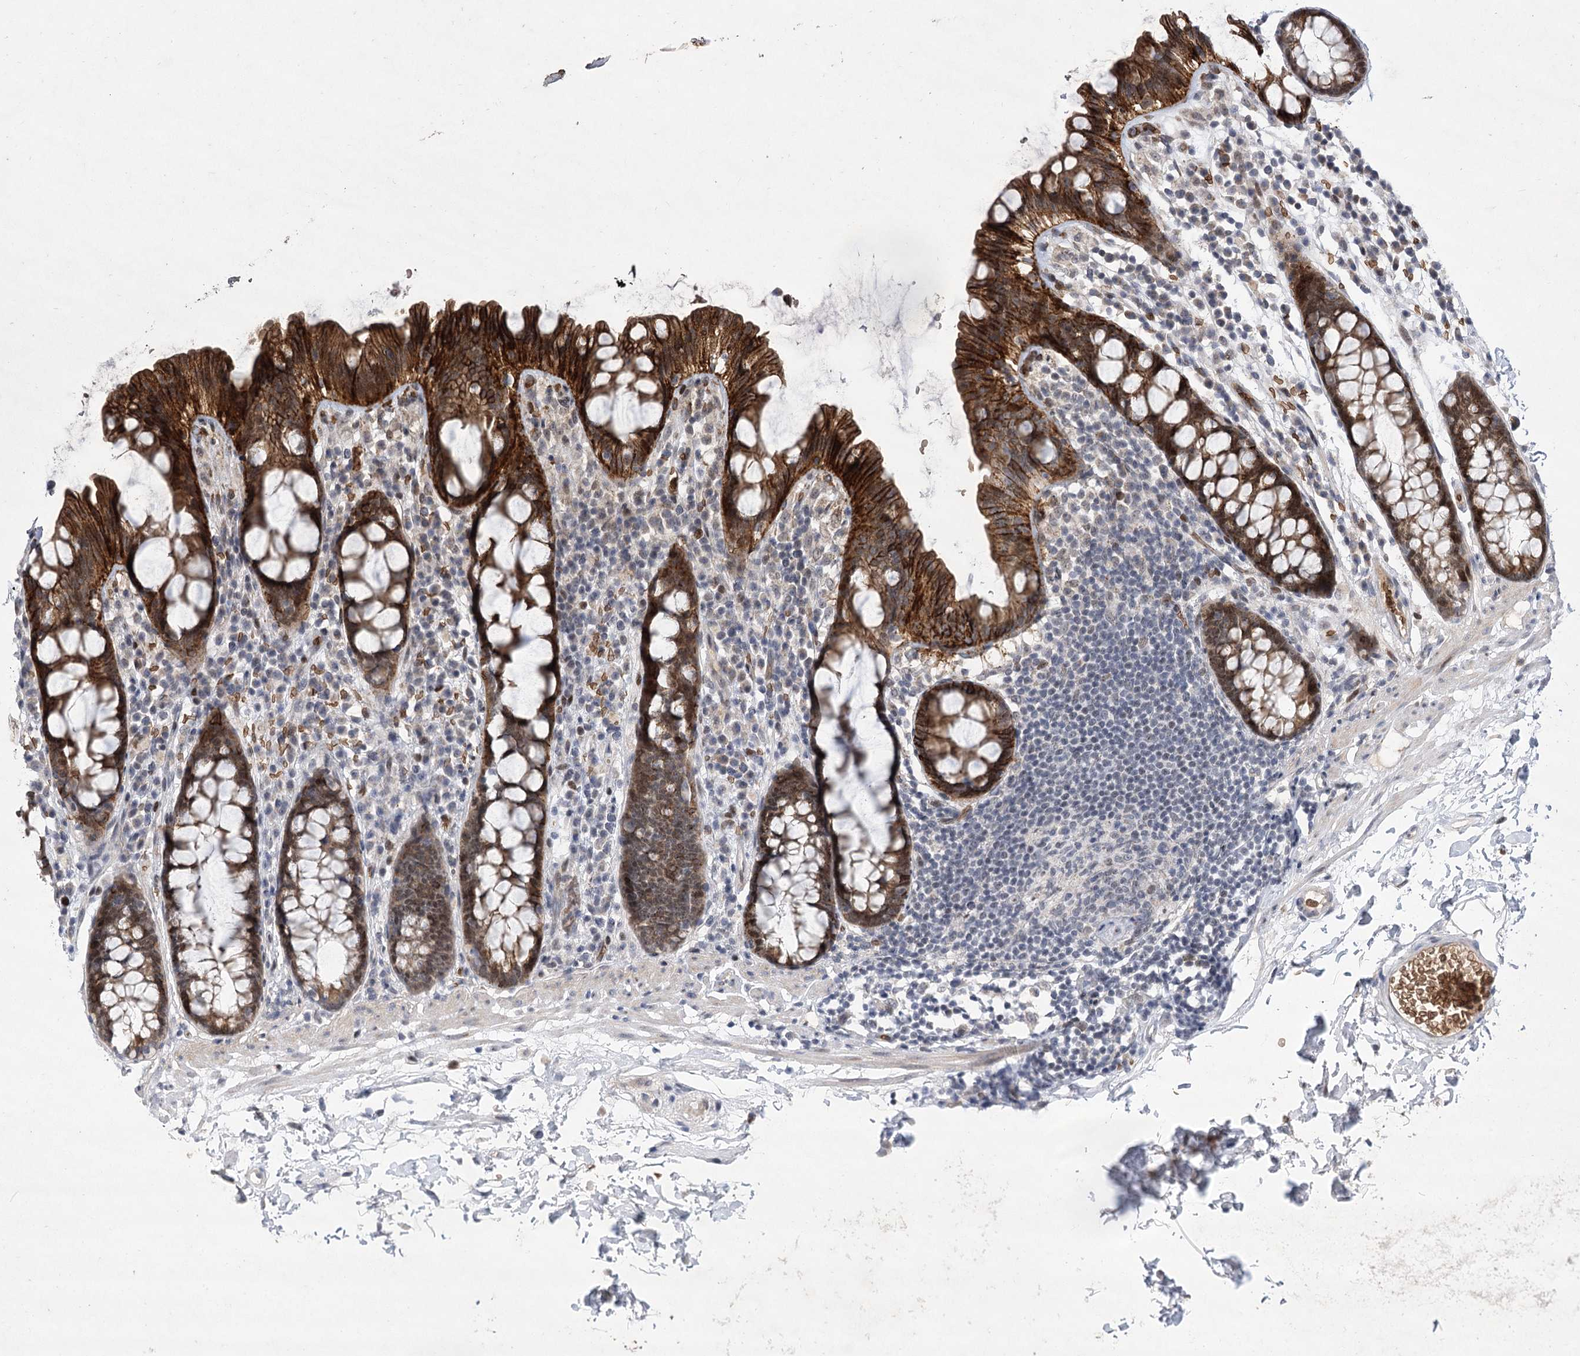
{"staining": {"intensity": "weak", "quantity": "25%-75%", "location": "cytoplasmic/membranous"}, "tissue": "colon", "cell_type": "Endothelial cells", "image_type": "normal", "snomed": [{"axis": "morphology", "description": "Normal tissue, NOS"}, {"axis": "topography", "description": "Colon"}], "caption": "Protein expression analysis of normal colon reveals weak cytoplasmic/membranous staining in about 25%-75% of endothelial cells.", "gene": "NSMCE4A", "patient": {"sex": "female", "age": 80}}